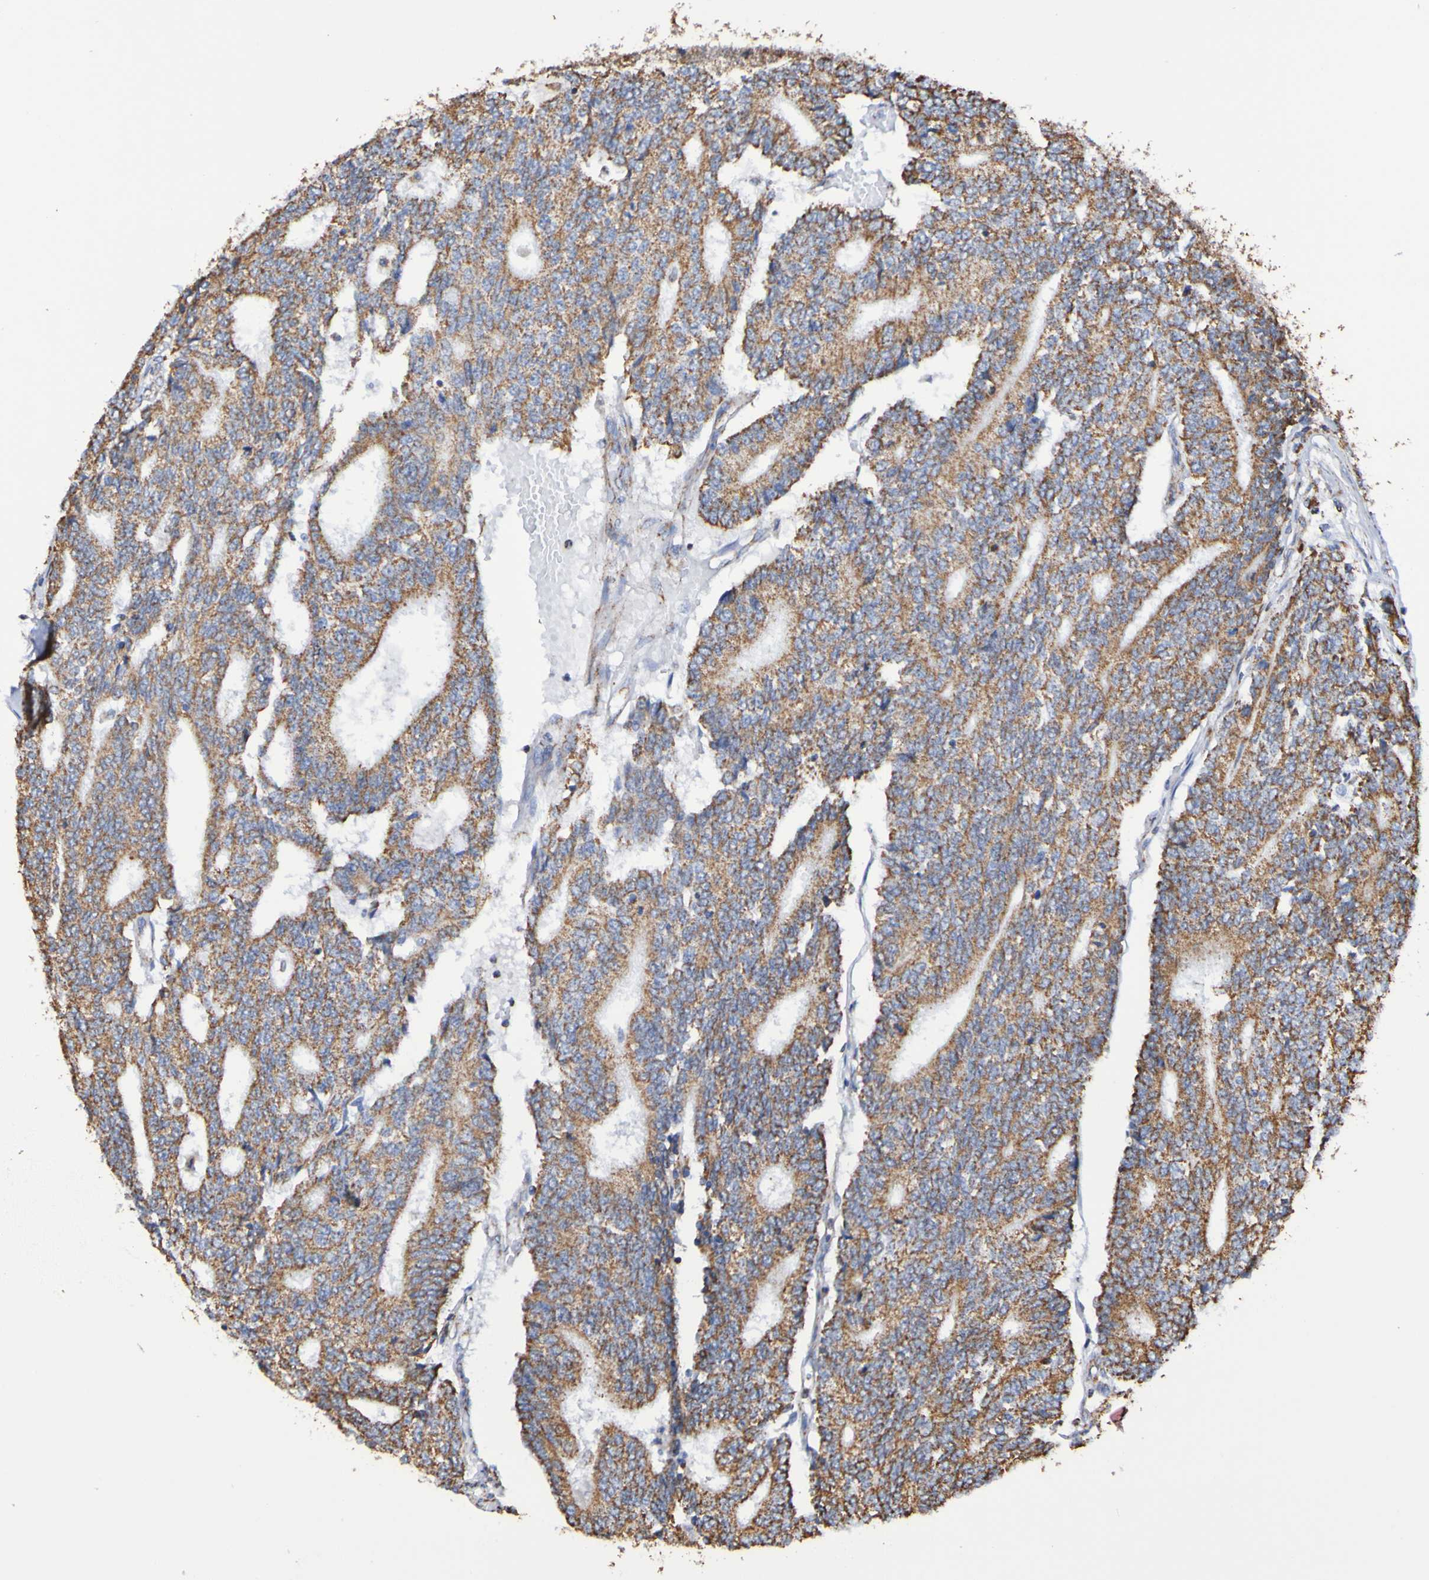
{"staining": {"intensity": "moderate", "quantity": ">75%", "location": "cytoplasmic/membranous"}, "tissue": "prostate cancer", "cell_type": "Tumor cells", "image_type": "cancer", "snomed": [{"axis": "morphology", "description": "Normal tissue, NOS"}, {"axis": "morphology", "description": "Adenocarcinoma, High grade"}, {"axis": "topography", "description": "Prostate"}, {"axis": "topography", "description": "Seminal veicle"}], "caption": "A brown stain highlights moderate cytoplasmic/membranous expression of a protein in prostate cancer (adenocarcinoma (high-grade)) tumor cells.", "gene": "IL18R1", "patient": {"sex": "male", "age": 55}}